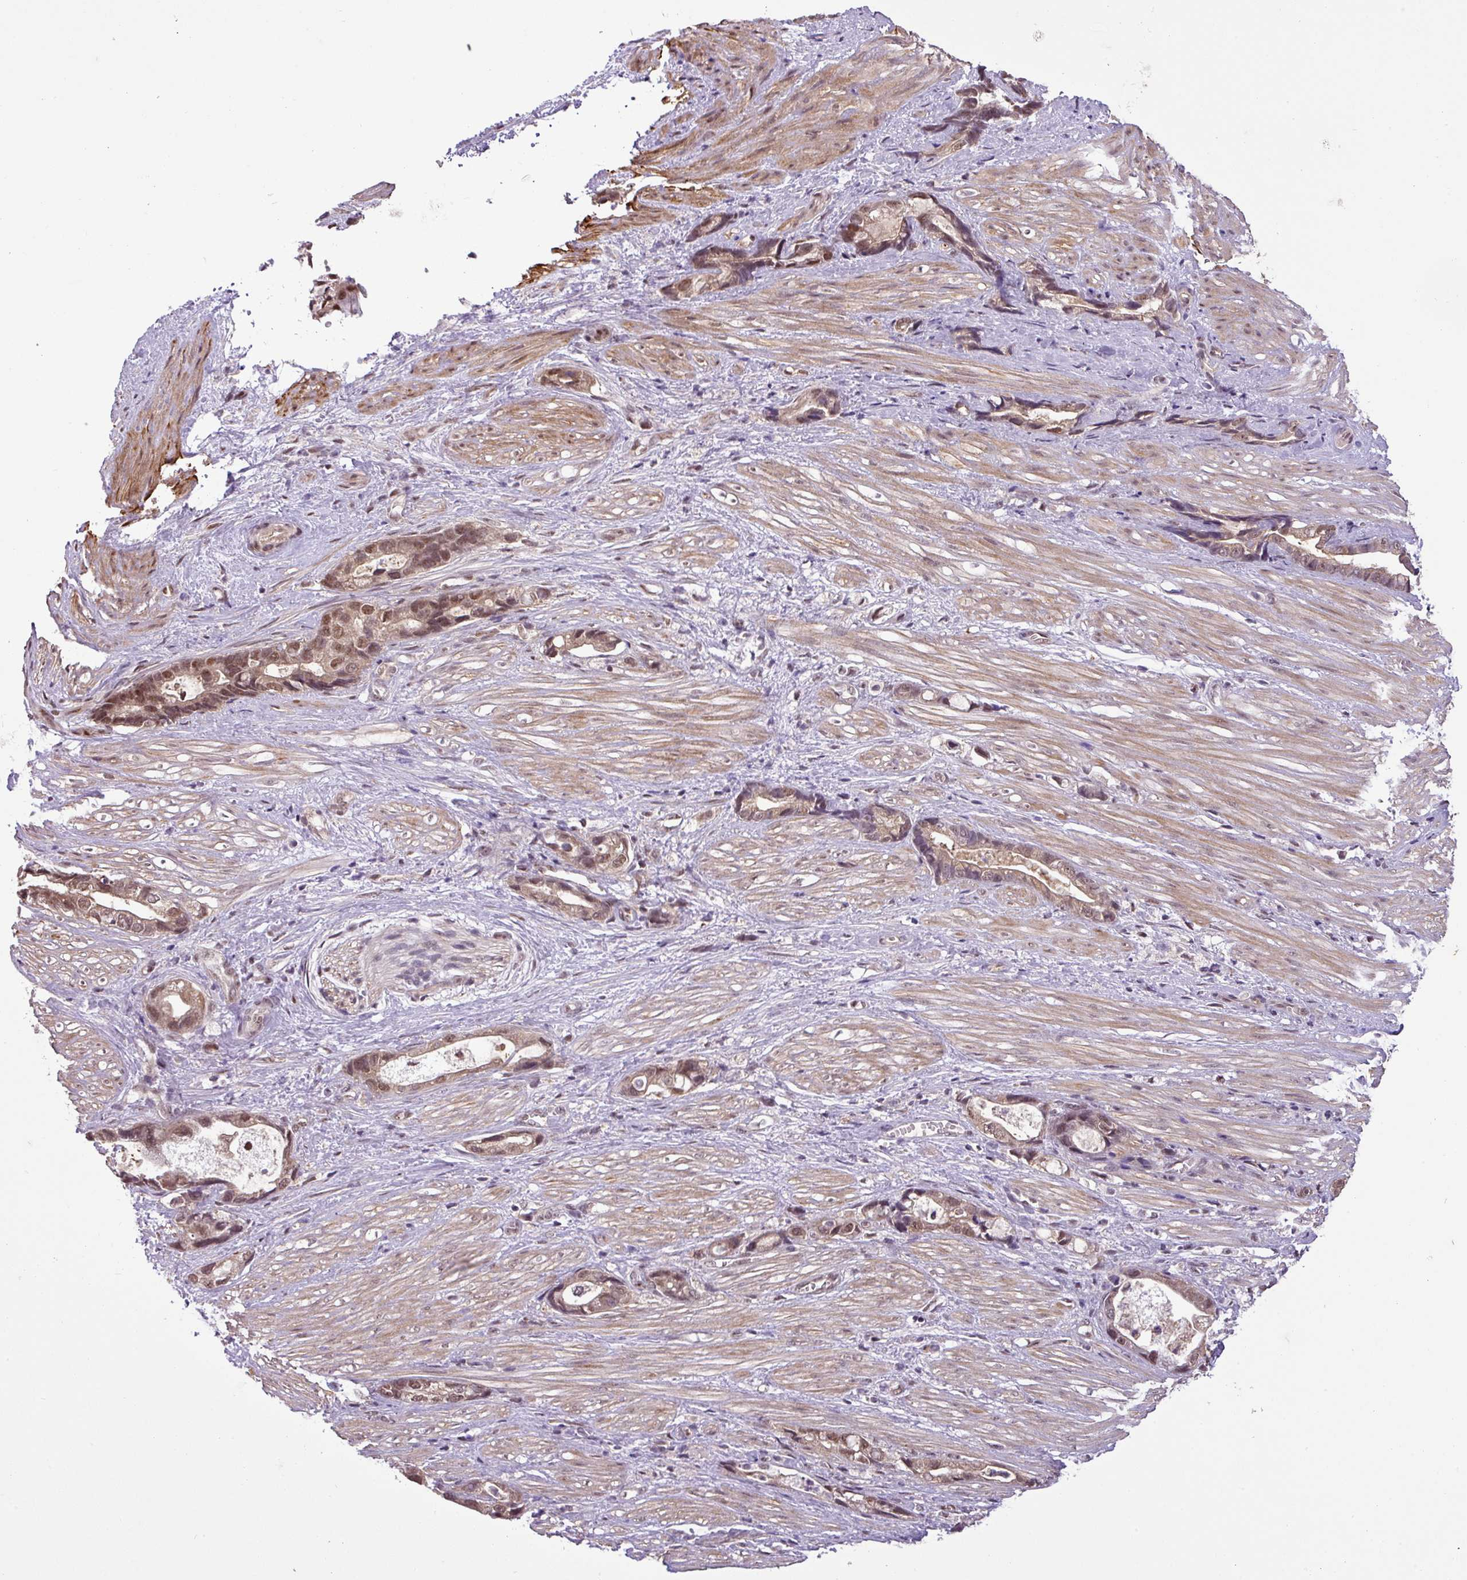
{"staining": {"intensity": "moderate", "quantity": ">75%", "location": "nuclear"}, "tissue": "stomach cancer", "cell_type": "Tumor cells", "image_type": "cancer", "snomed": [{"axis": "morphology", "description": "Adenocarcinoma, NOS"}, {"axis": "topography", "description": "Stomach"}], "caption": "About >75% of tumor cells in stomach cancer (adenocarcinoma) exhibit moderate nuclear protein positivity as visualized by brown immunohistochemical staining.", "gene": "MFHAS1", "patient": {"sex": "male", "age": 55}}